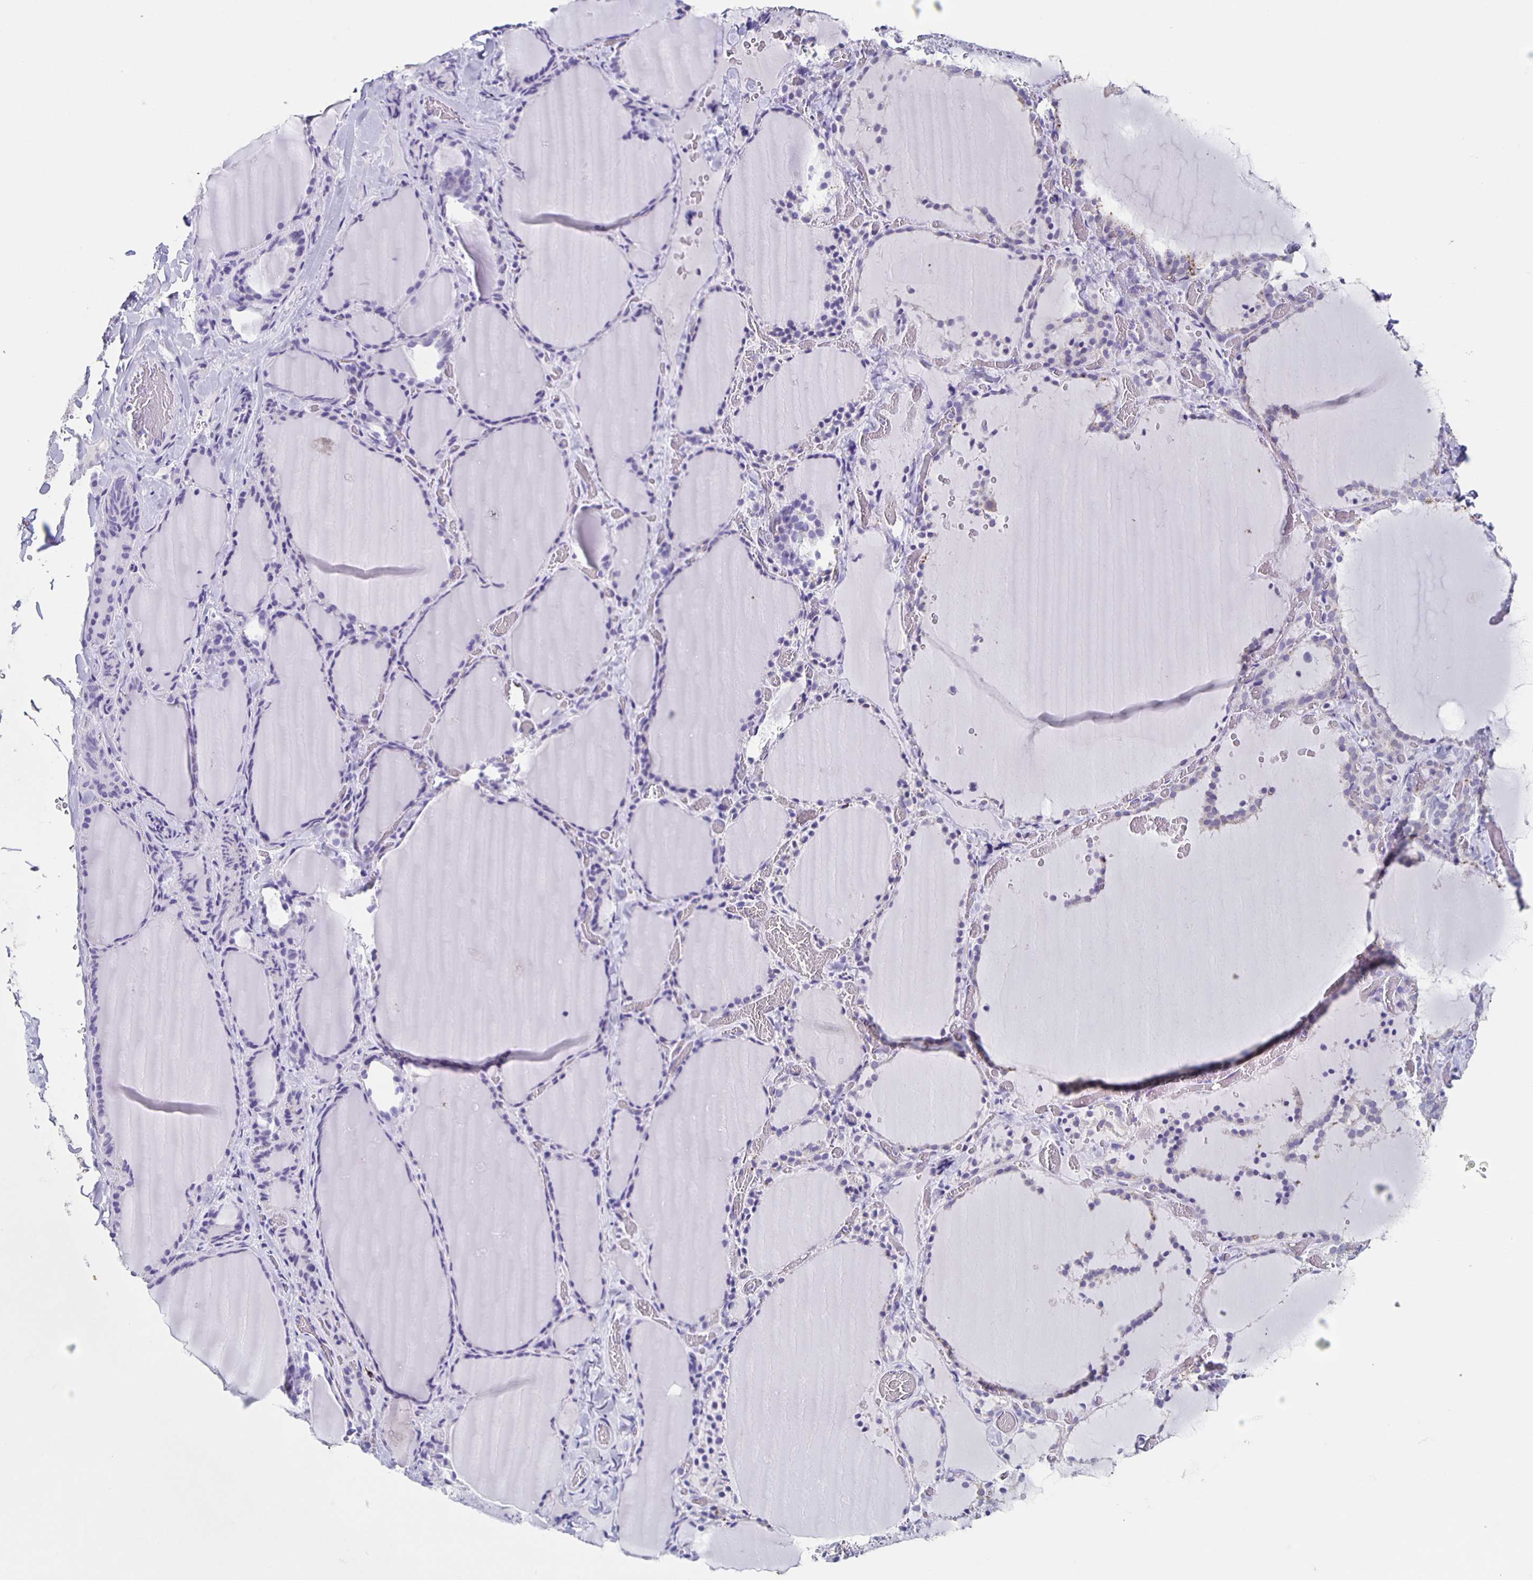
{"staining": {"intensity": "negative", "quantity": "none", "location": "none"}, "tissue": "thyroid gland", "cell_type": "Glandular cells", "image_type": "normal", "snomed": [{"axis": "morphology", "description": "Normal tissue, NOS"}, {"axis": "topography", "description": "Thyroid gland"}], "caption": "Immunohistochemistry image of unremarkable human thyroid gland stained for a protein (brown), which demonstrates no expression in glandular cells. (DAB (3,3'-diaminobenzidine) immunohistochemistry (IHC) visualized using brightfield microscopy, high magnification).", "gene": "CARNS1", "patient": {"sex": "female", "age": 22}}